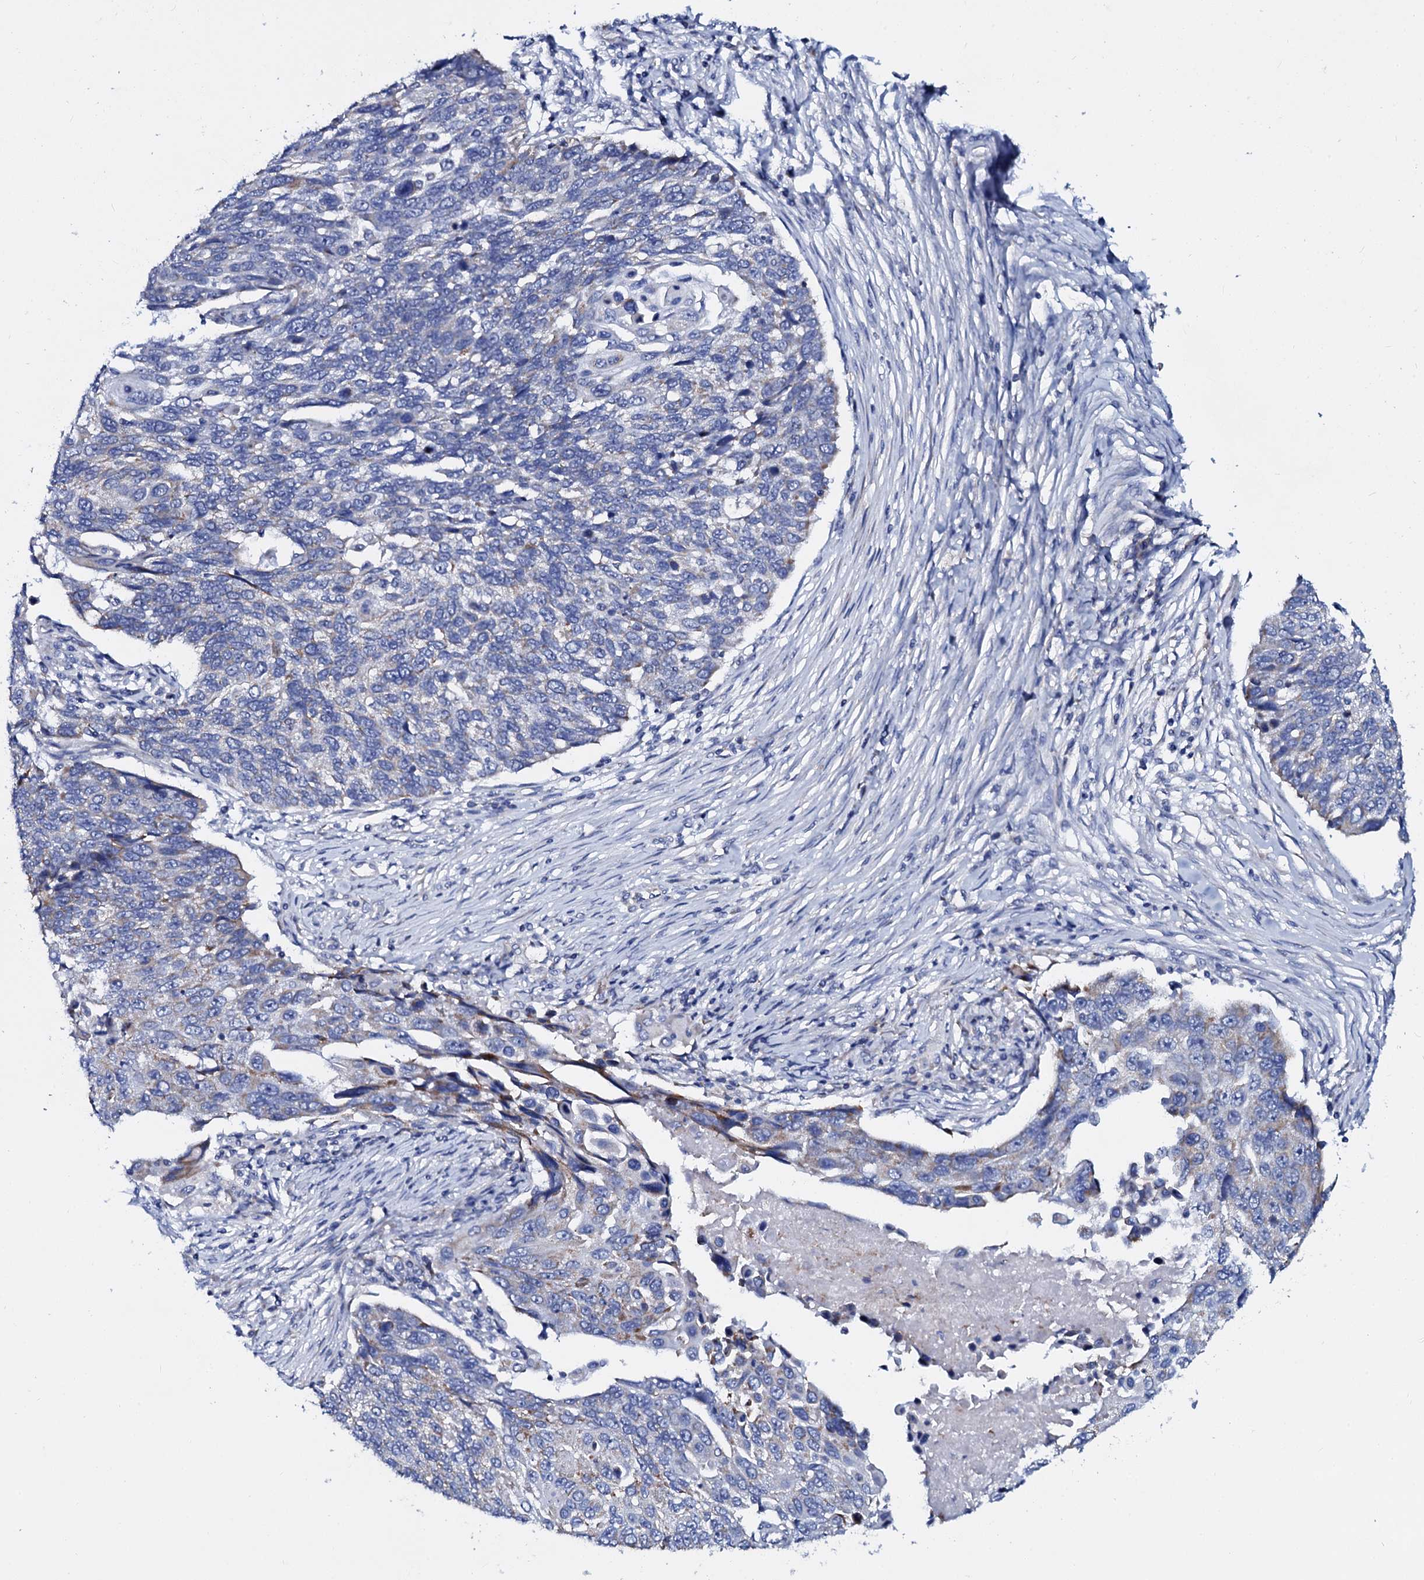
{"staining": {"intensity": "negative", "quantity": "none", "location": "none"}, "tissue": "lung cancer", "cell_type": "Tumor cells", "image_type": "cancer", "snomed": [{"axis": "morphology", "description": "Squamous cell carcinoma, NOS"}, {"axis": "topography", "description": "Lung"}], "caption": "Immunohistochemistry (IHC) histopathology image of neoplastic tissue: lung cancer (squamous cell carcinoma) stained with DAB shows no significant protein positivity in tumor cells.", "gene": "SLC37A4", "patient": {"sex": "male", "age": 66}}